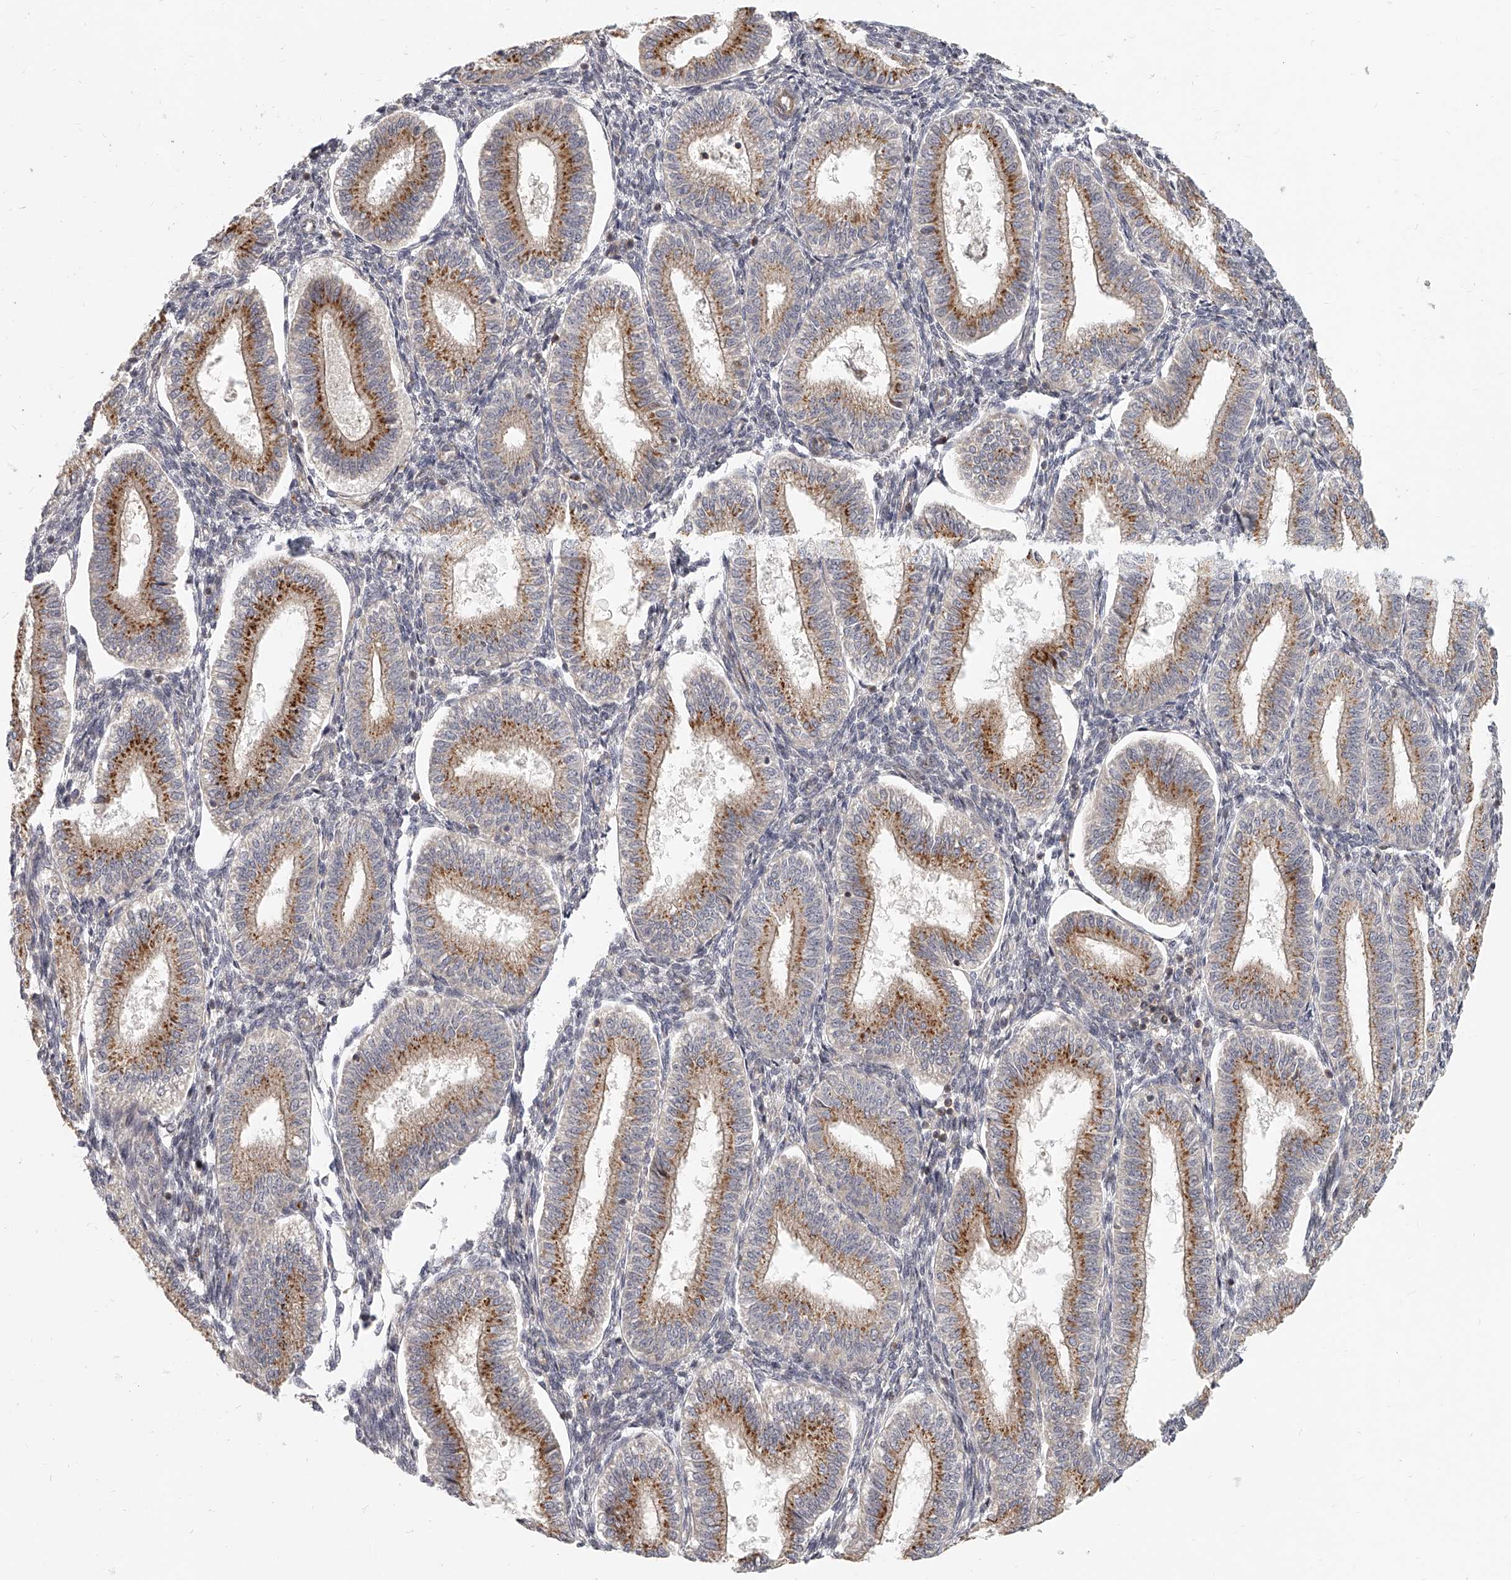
{"staining": {"intensity": "negative", "quantity": "none", "location": "none"}, "tissue": "endometrium", "cell_type": "Cells in endometrial stroma", "image_type": "normal", "snomed": [{"axis": "morphology", "description": "Normal tissue, NOS"}, {"axis": "topography", "description": "Endometrium"}], "caption": "Immunohistochemical staining of normal human endometrium exhibits no significant expression in cells in endometrial stroma.", "gene": "SLC37A1", "patient": {"sex": "female", "age": 39}}